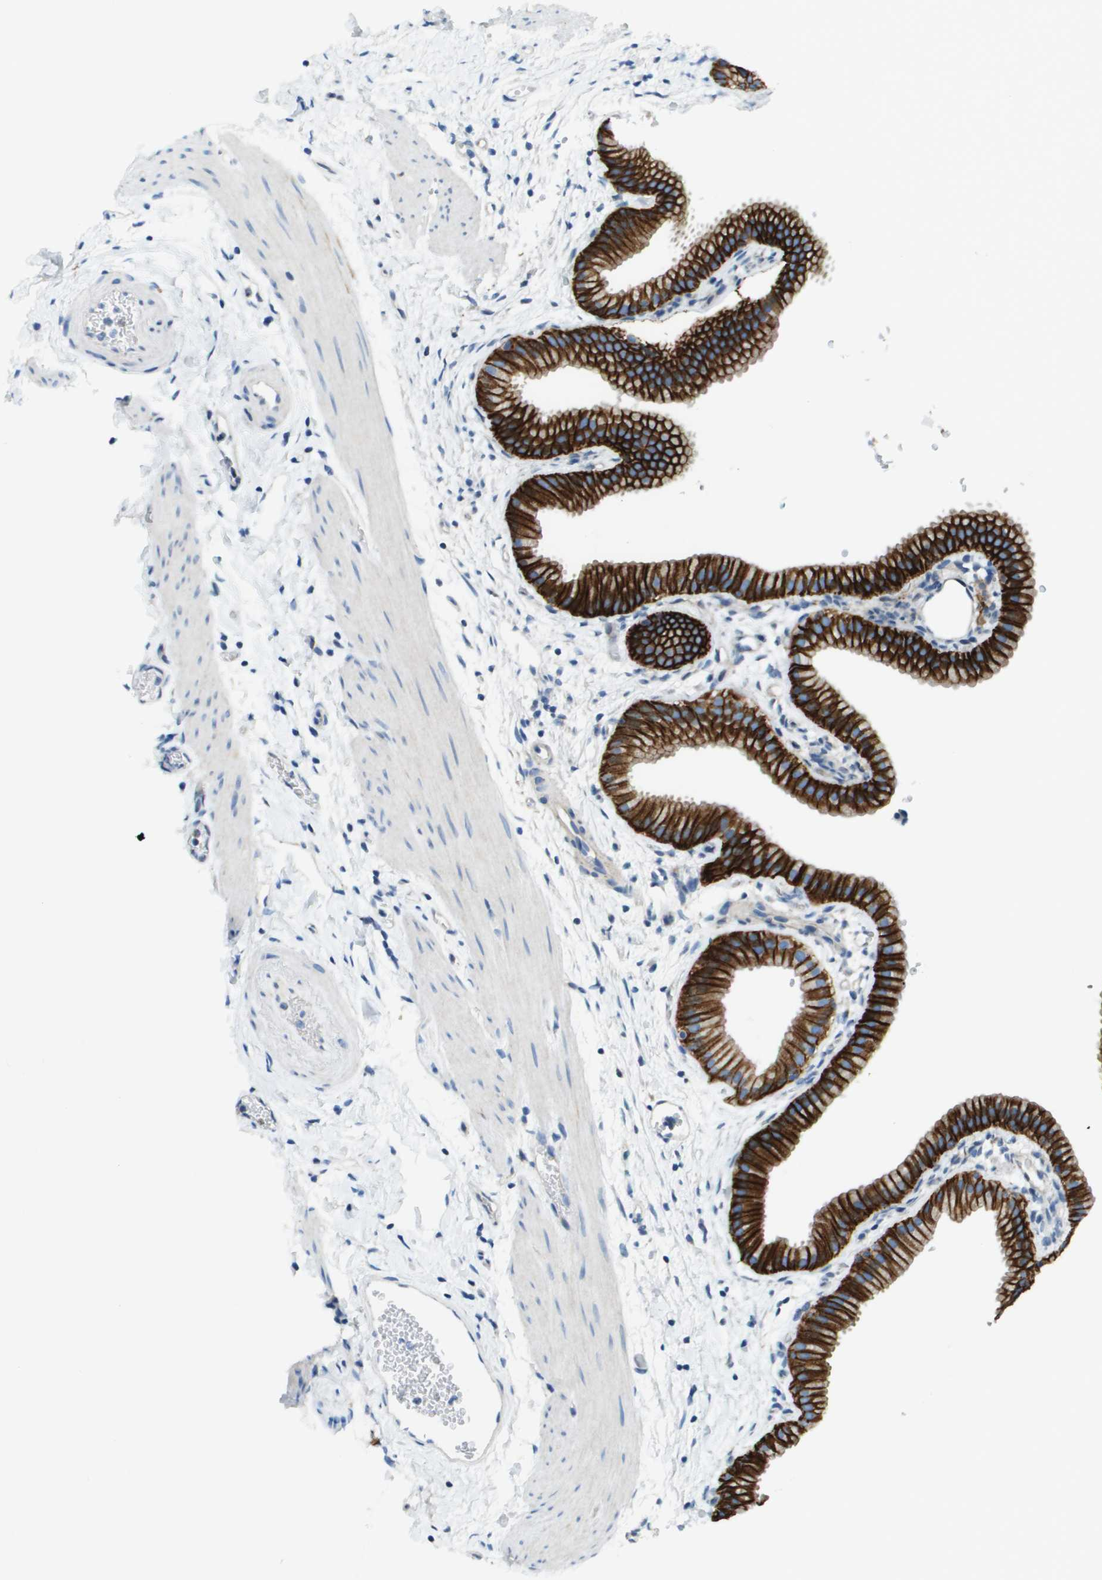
{"staining": {"intensity": "strong", "quantity": ">75%", "location": "cytoplasmic/membranous"}, "tissue": "gallbladder", "cell_type": "Glandular cells", "image_type": "normal", "snomed": [{"axis": "morphology", "description": "Normal tissue, NOS"}, {"axis": "topography", "description": "Gallbladder"}], "caption": "Immunohistochemical staining of benign human gallbladder exhibits strong cytoplasmic/membranous protein expression in about >75% of glandular cells.", "gene": "SDC1", "patient": {"sex": "female", "age": 64}}